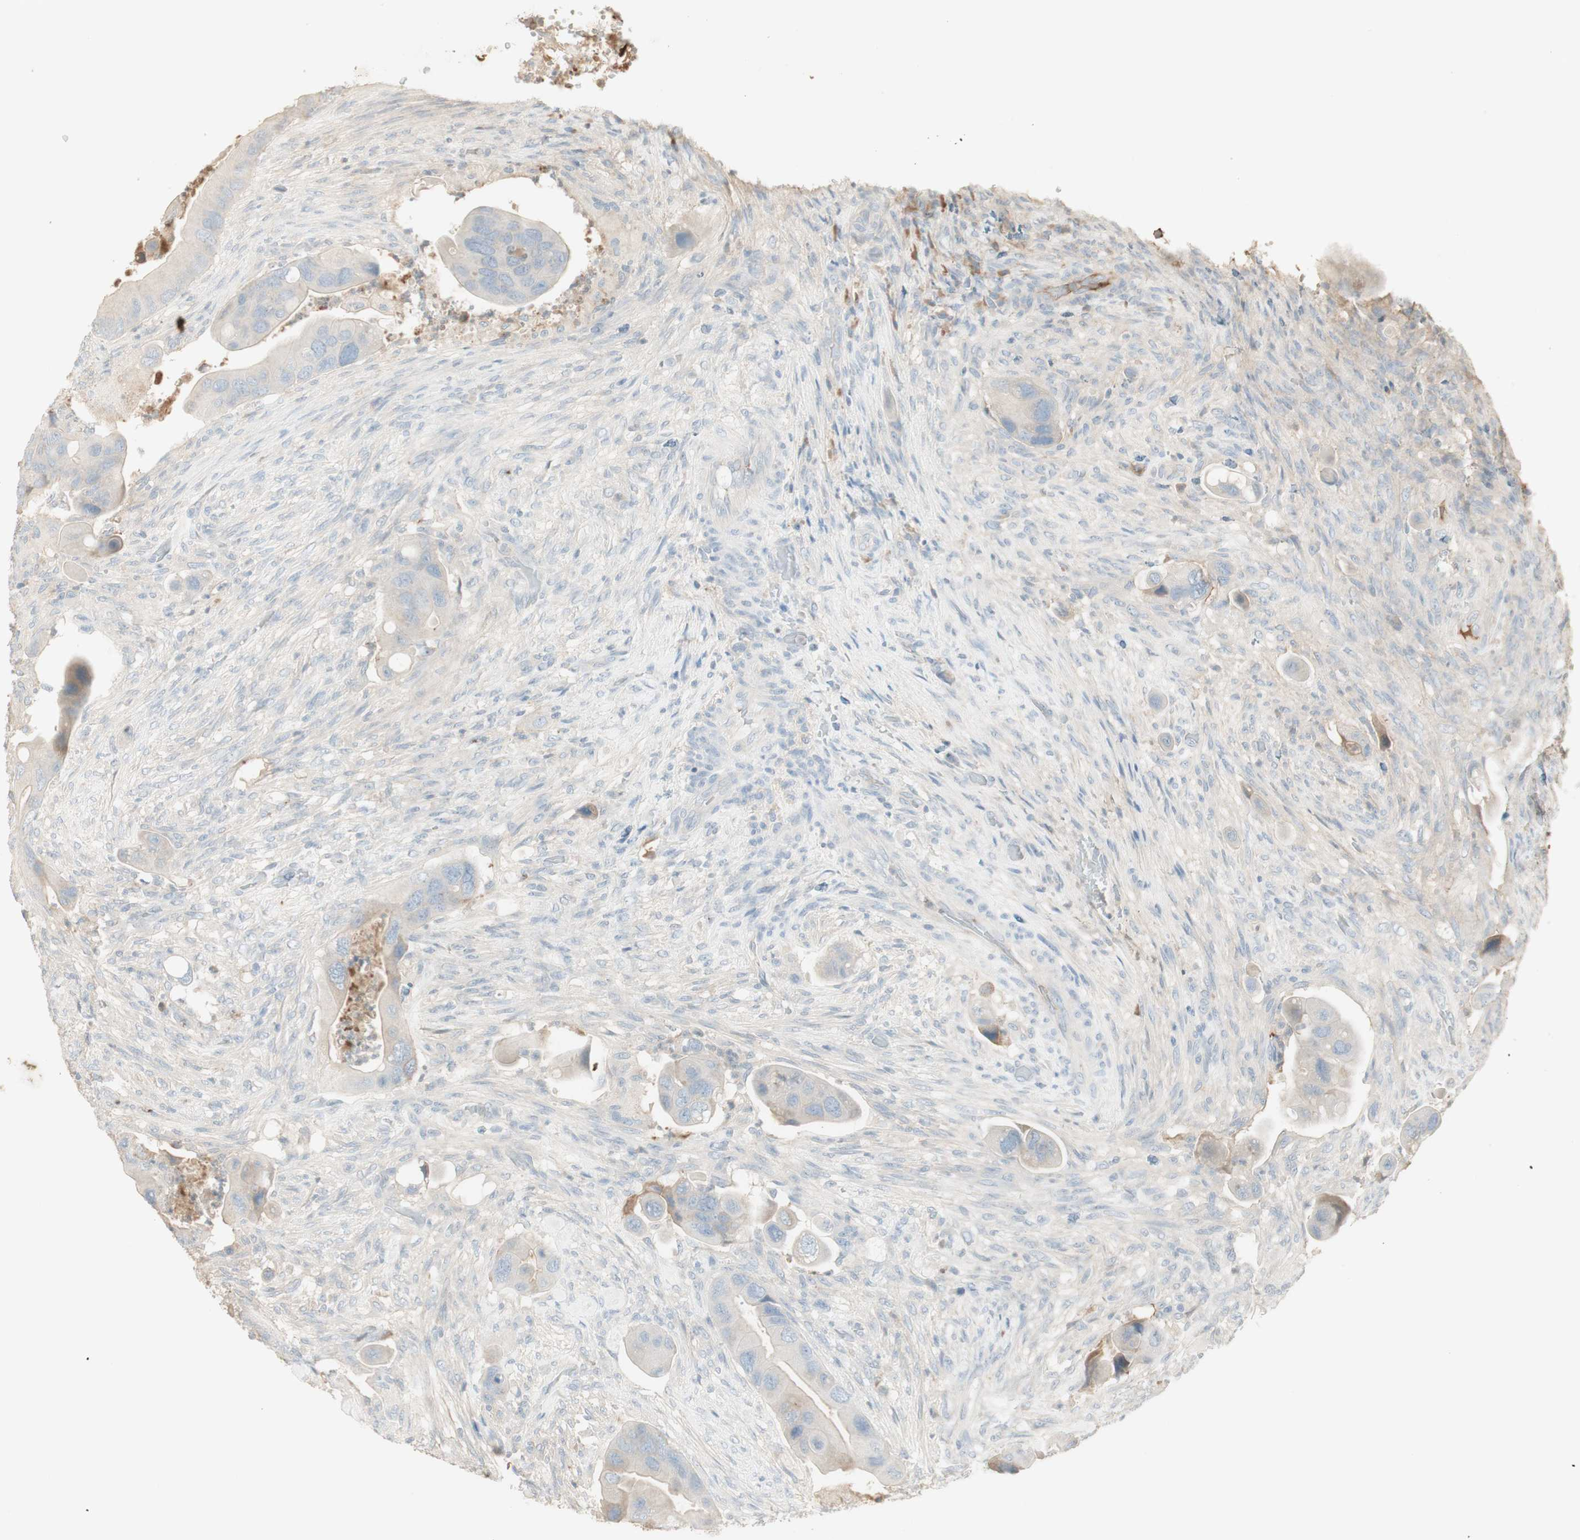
{"staining": {"intensity": "negative", "quantity": "none", "location": "none"}, "tissue": "colorectal cancer", "cell_type": "Tumor cells", "image_type": "cancer", "snomed": [{"axis": "morphology", "description": "Adenocarcinoma, NOS"}, {"axis": "topography", "description": "Rectum"}], "caption": "High power microscopy image of an IHC photomicrograph of adenocarcinoma (colorectal), revealing no significant expression in tumor cells.", "gene": "IFNG", "patient": {"sex": "female", "age": 57}}